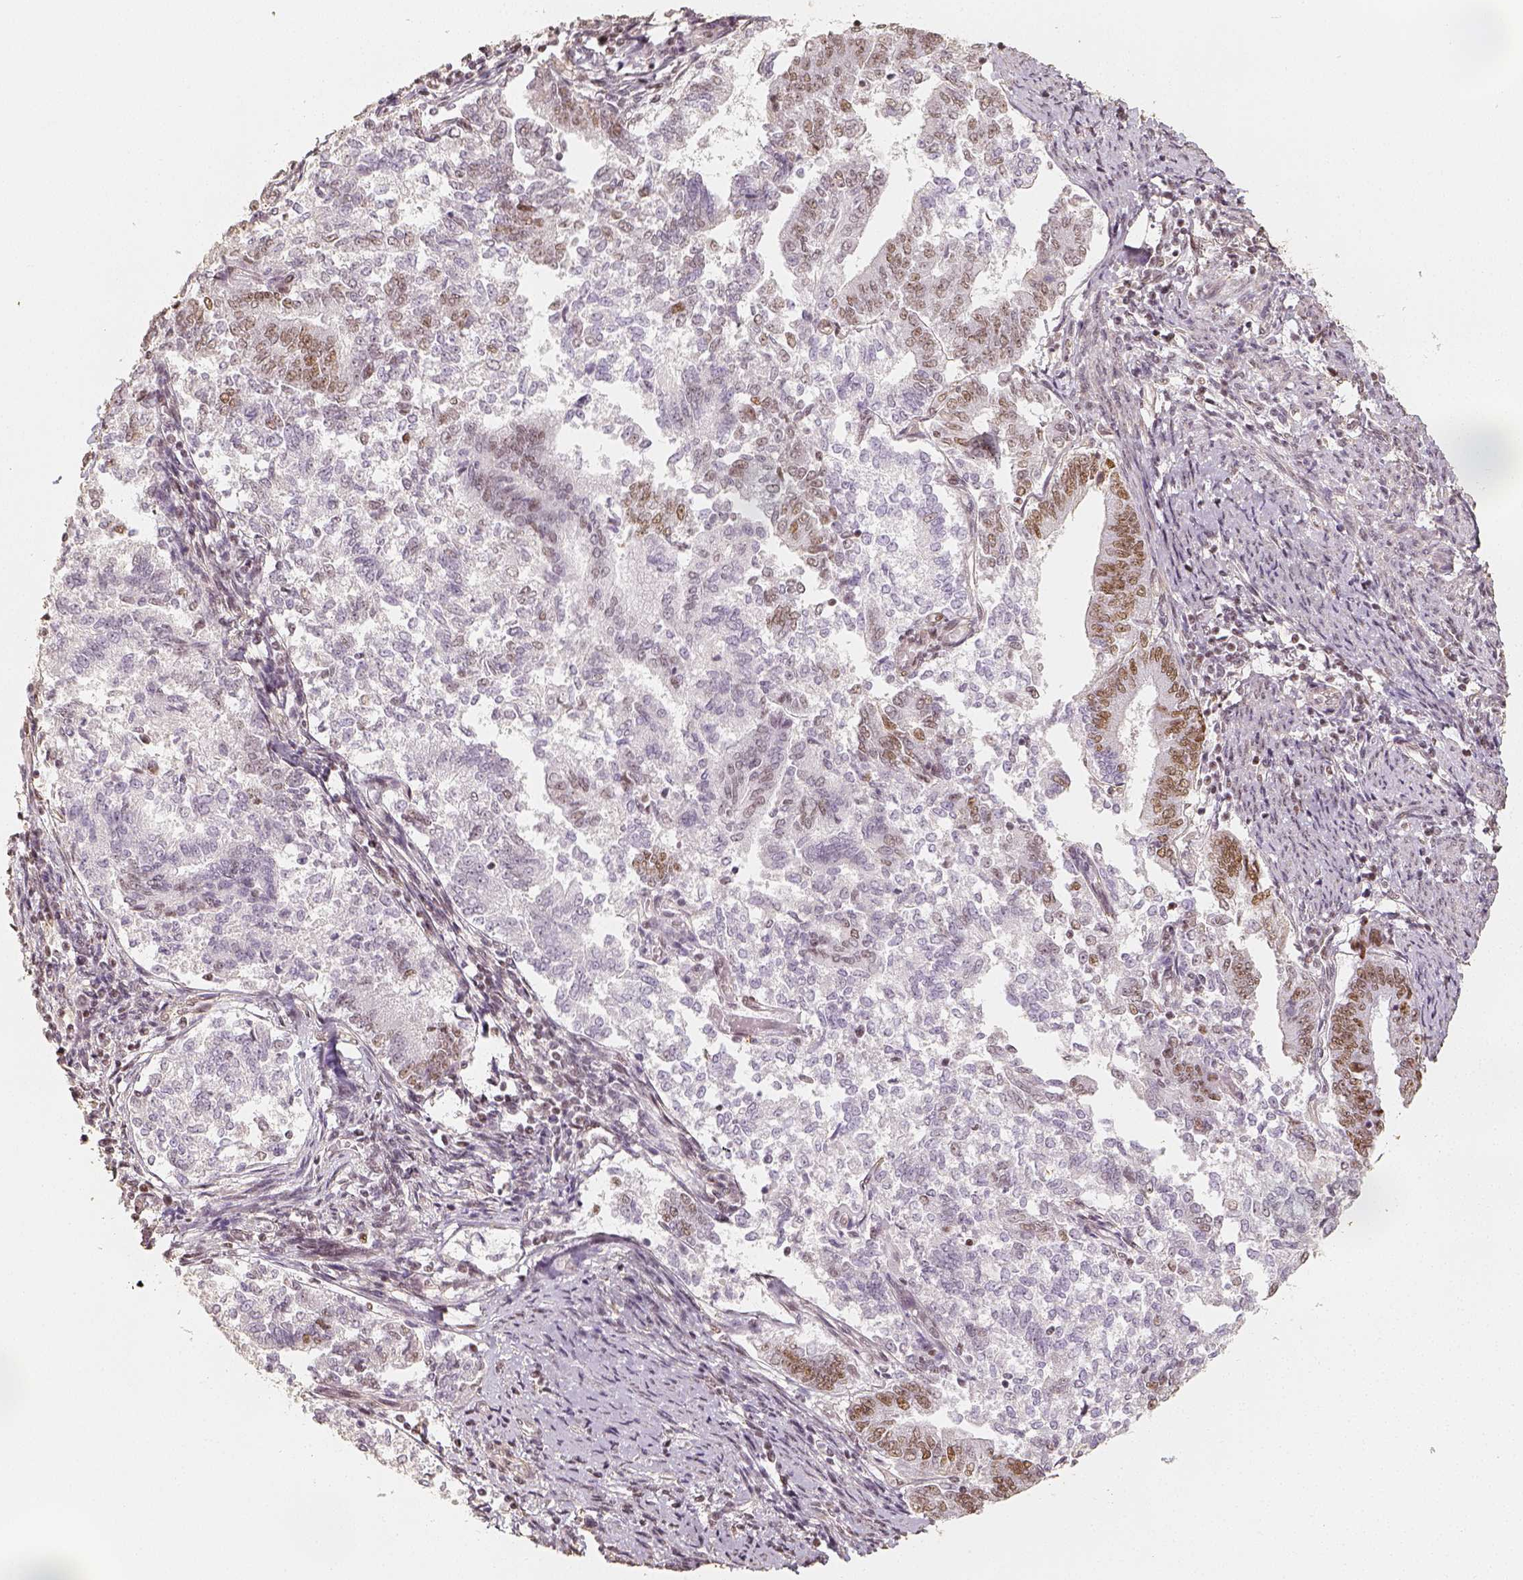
{"staining": {"intensity": "moderate", "quantity": "25%-75%", "location": "nuclear"}, "tissue": "endometrial cancer", "cell_type": "Tumor cells", "image_type": "cancer", "snomed": [{"axis": "morphology", "description": "Adenocarcinoma, NOS"}, {"axis": "topography", "description": "Endometrium"}], "caption": "This is a histology image of immunohistochemistry staining of endometrial adenocarcinoma, which shows moderate expression in the nuclear of tumor cells.", "gene": "HDAC1", "patient": {"sex": "female", "age": 65}}